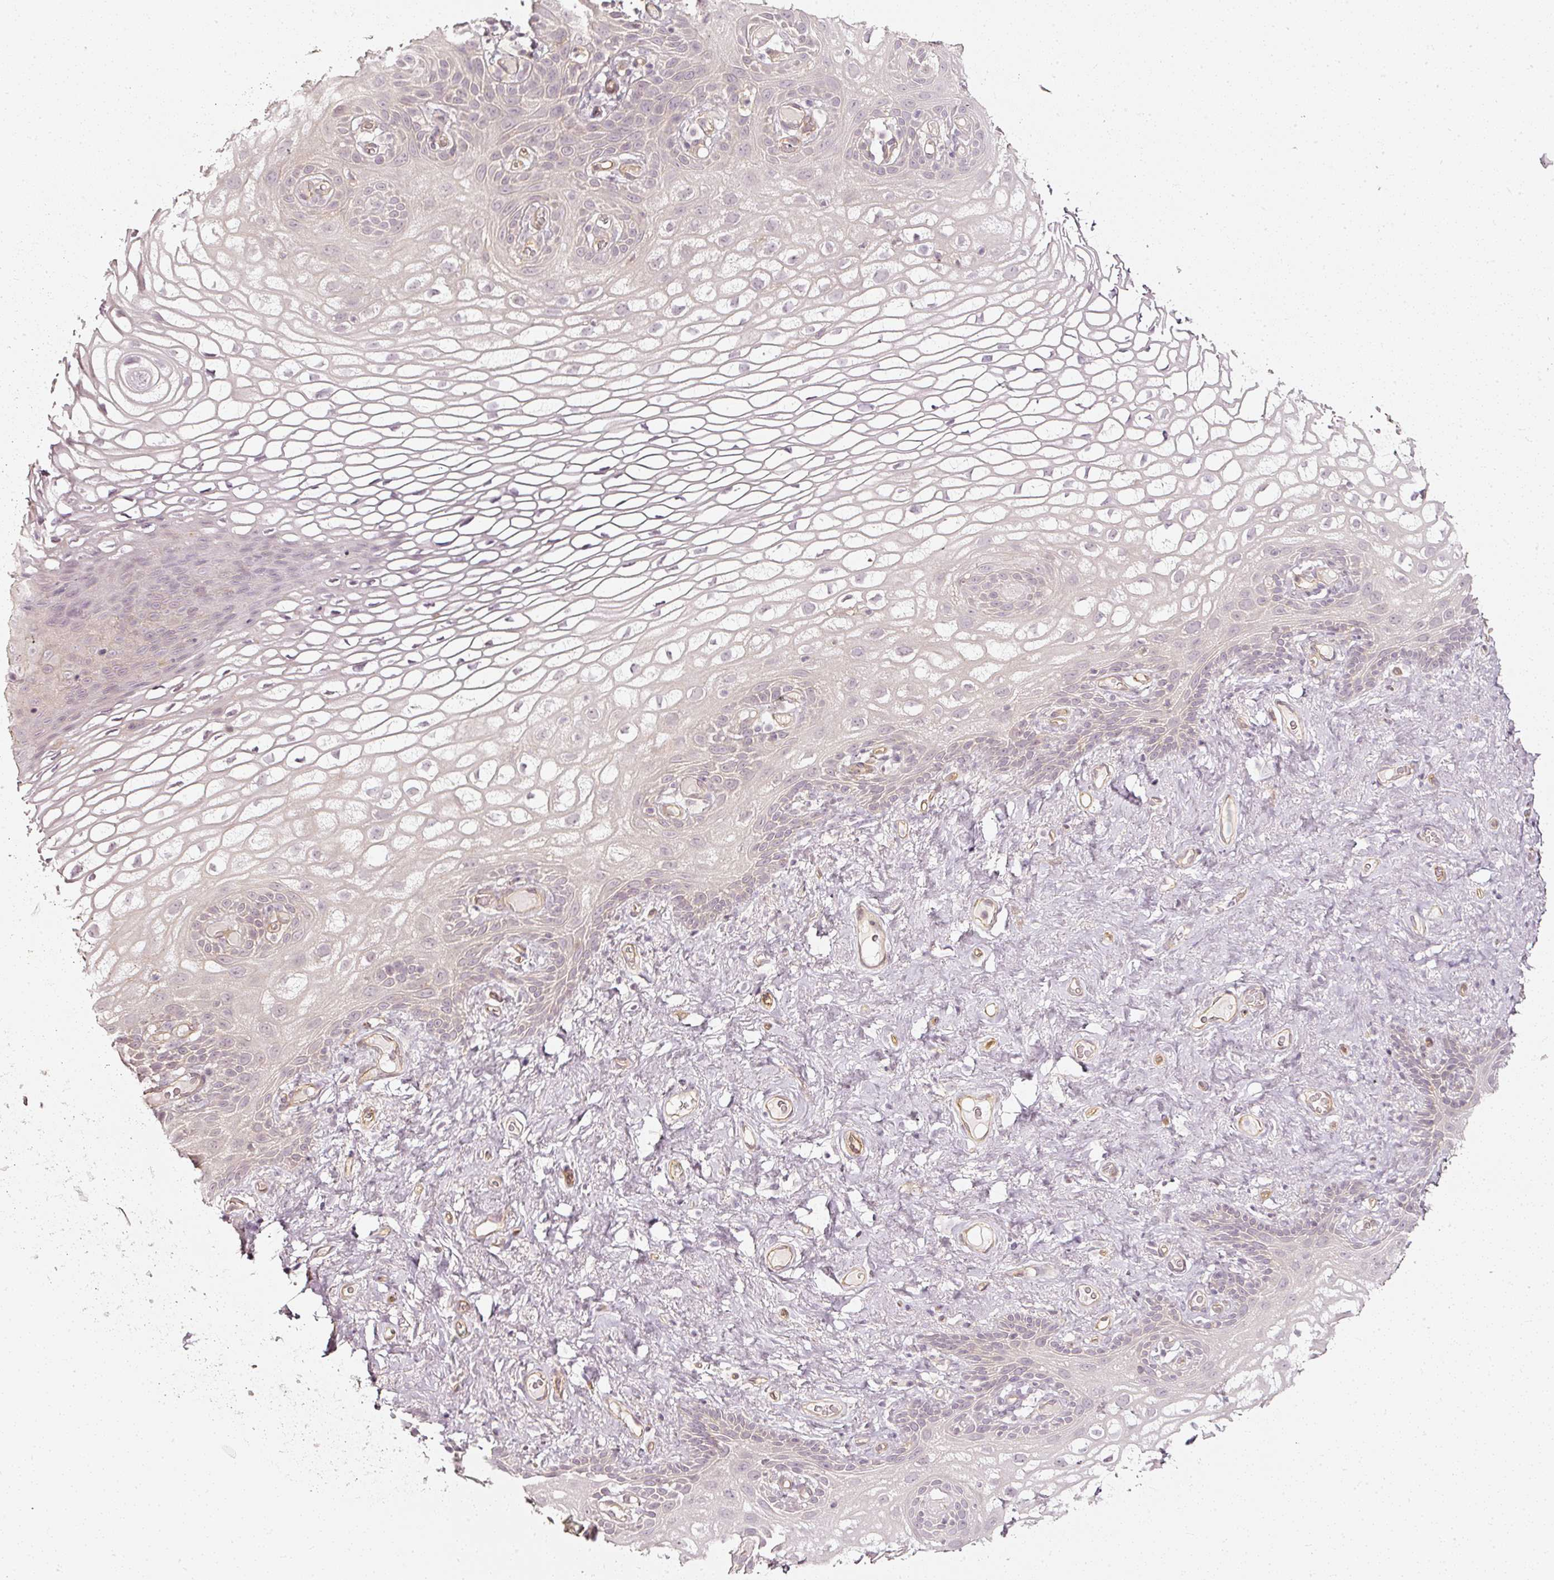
{"staining": {"intensity": "negative", "quantity": "none", "location": "none"}, "tissue": "vagina", "cell_type": "Squamous epithelial cells", "image_type": "normal", "snomed": [{"axis": "morphology", "description": "Normal tissue, NOS"}, {"axis": "topography", "description": "Vagina"}, {"axis": "topography", "description": "Peripheral nerve tissue"}], "caption": "A high-resolution photomicrograph shows immunohistochemistry (IHC) staining of normal vagina, which shows no significant expression in squamous epithelial cells.", "gene": "DRD2", "patient": {"sex": "female", "age": 71}}